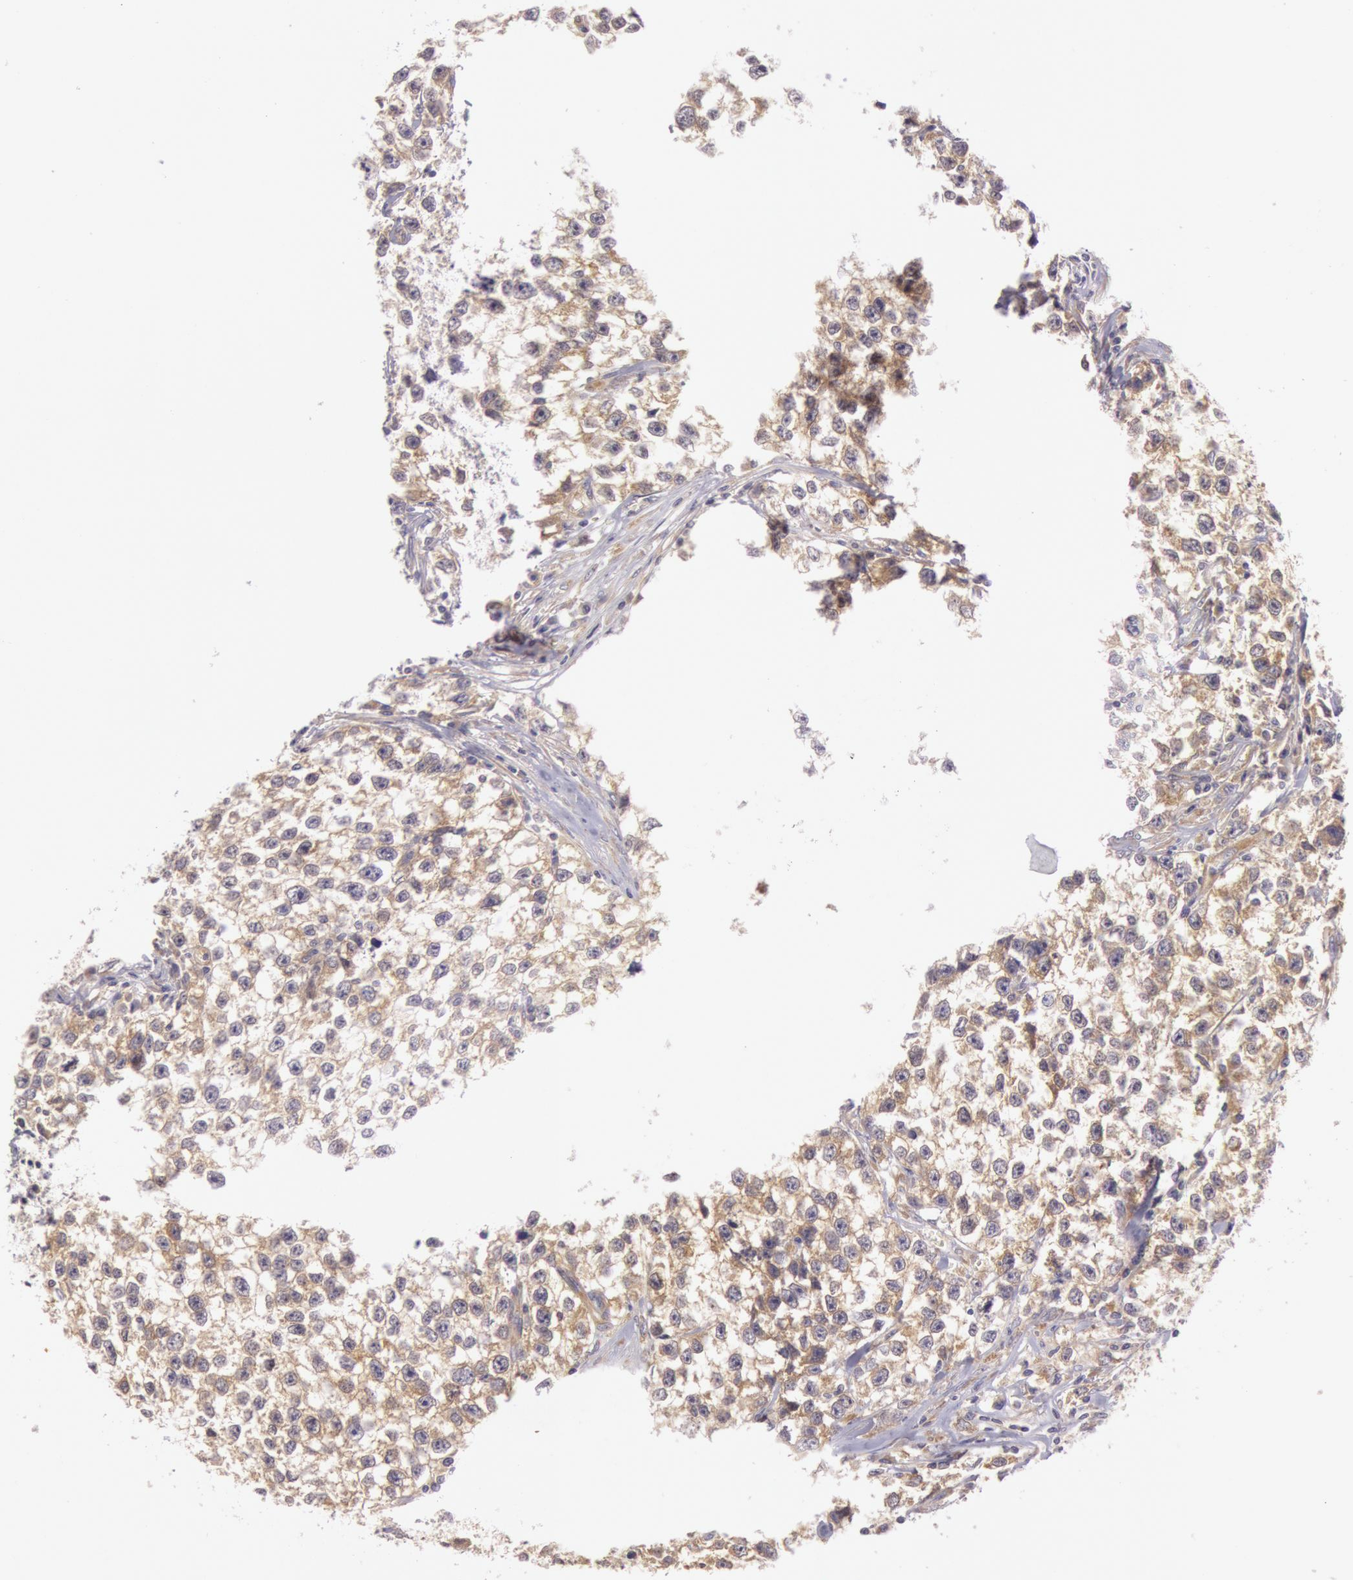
{"staining": {"intensity": "moderate", "quantity": ">75%", "location": "cytoplasmic/membranous"}, "tissue": "testis cancer", "cell_type": "Tumor cells", "image_type": "cancer", "snomed": [{"axis": "morphology", "description": "Seminoma, NOS"}, {"axis": "morphology", "description": "Carcinoma, Embryonal, NOS"}, {"axis": "topography", "description": "Testis"}], "caption": "Protein staining exhibits moderate cytoplasmic/membranous positivity in about >75% of tumor cells in testis cancer (seminoma).", "gene": "CHUK", "patient": {"sex": "male", "age": 30}}